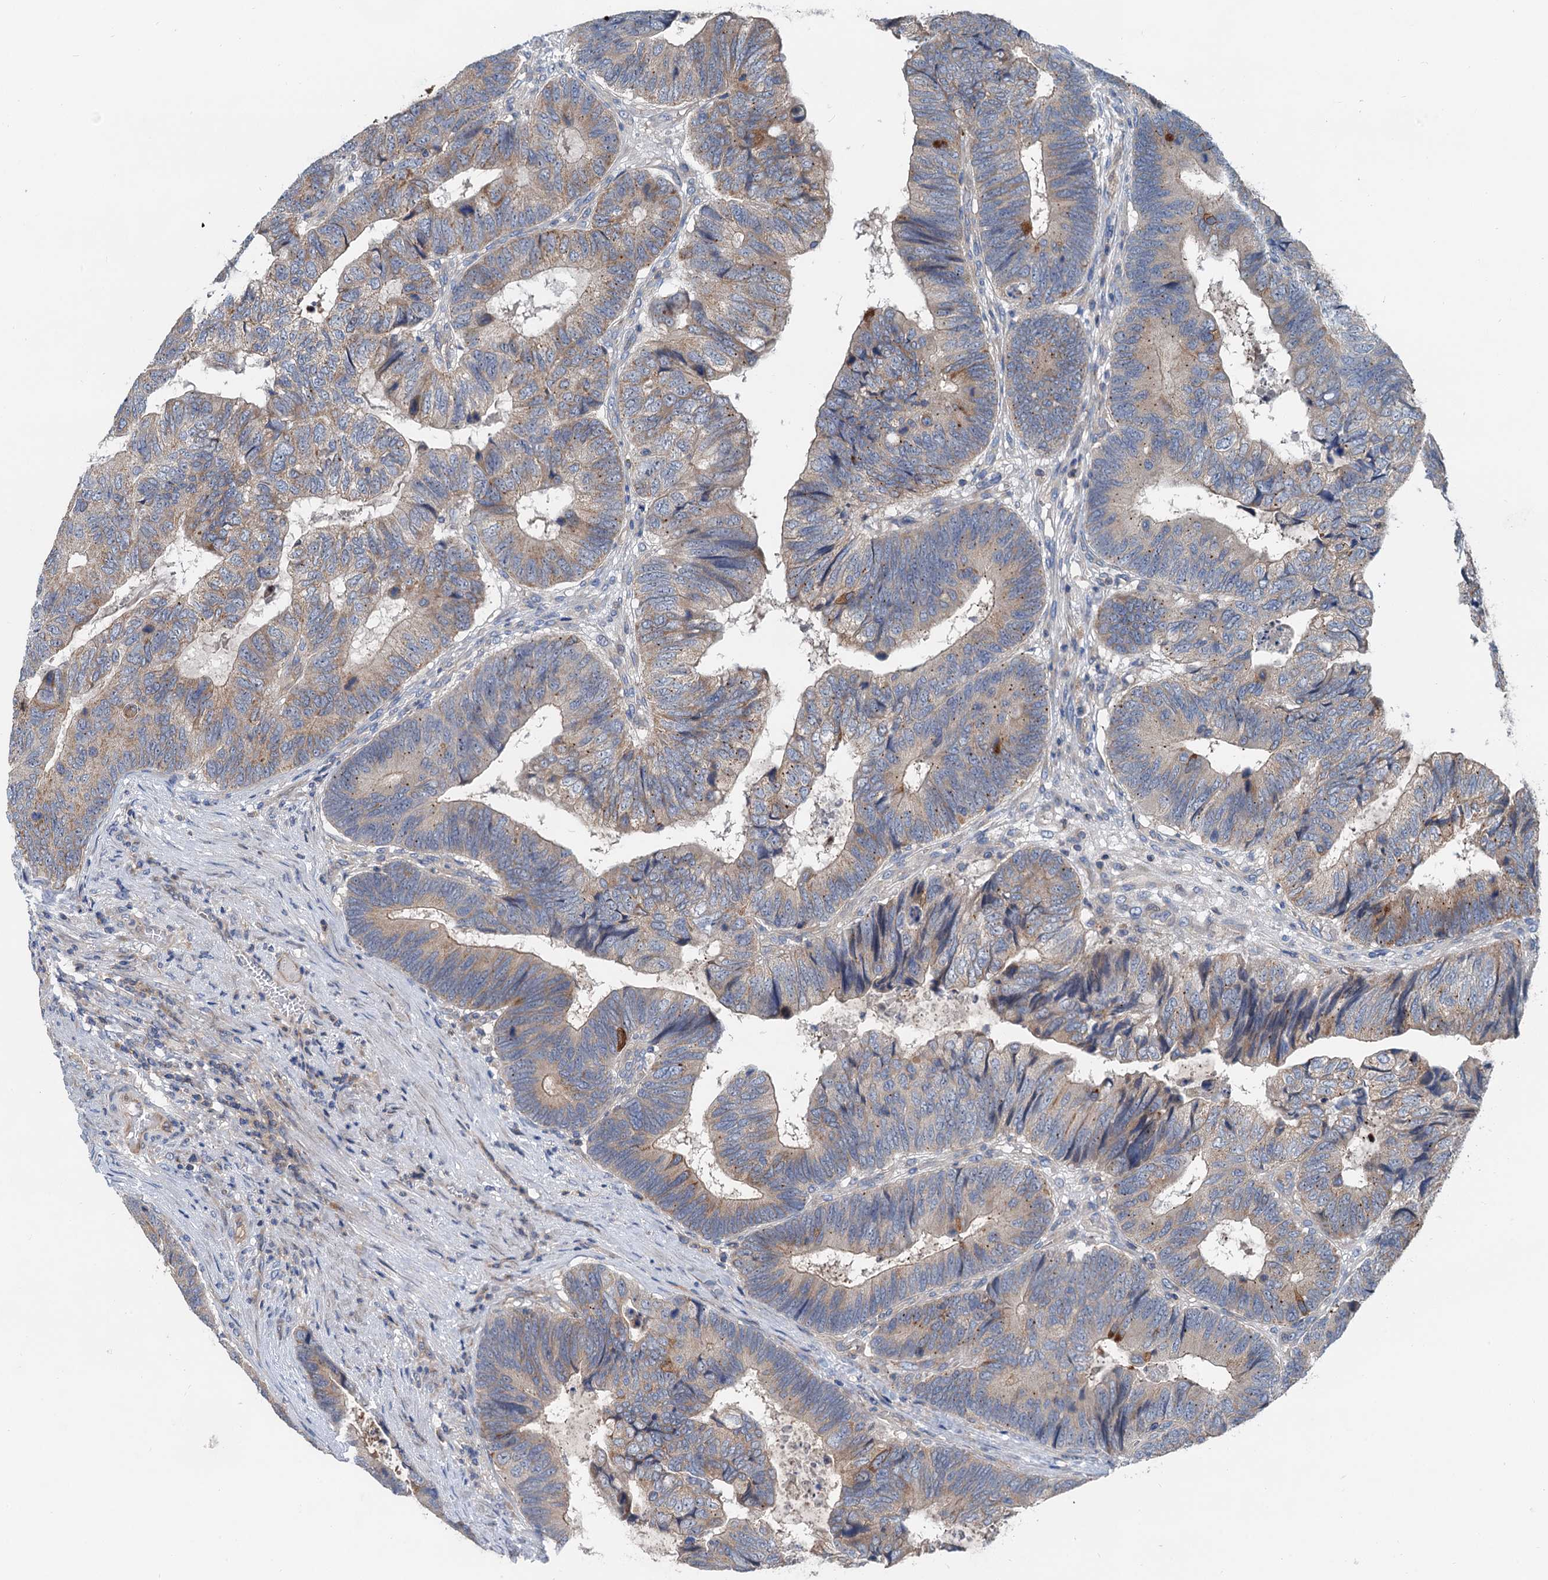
{"staining": {"intensity": "weak", "quantity": "25%-75%", "location": "cytoplasmic/membranous"}, "tissue": "colorectal cancer", "cell_type": "Tumor cells", "image_type": "cancer", "snomed": [{"axis": "morphology", "description": "Adenocarcinoma, NOS"}, {"axis": "topography", "description": "Colon"}], "caption": "Immunohistochemistry (IHC) (DAB) staining of colorectal cancer (adenocarcinoma) demonstrates weak cytoplasmic/membranous protein staining in about 25%-75% of tumor cells.", "gene": "ANKRD26", "patient": {"sex": "female", "age": 67}}